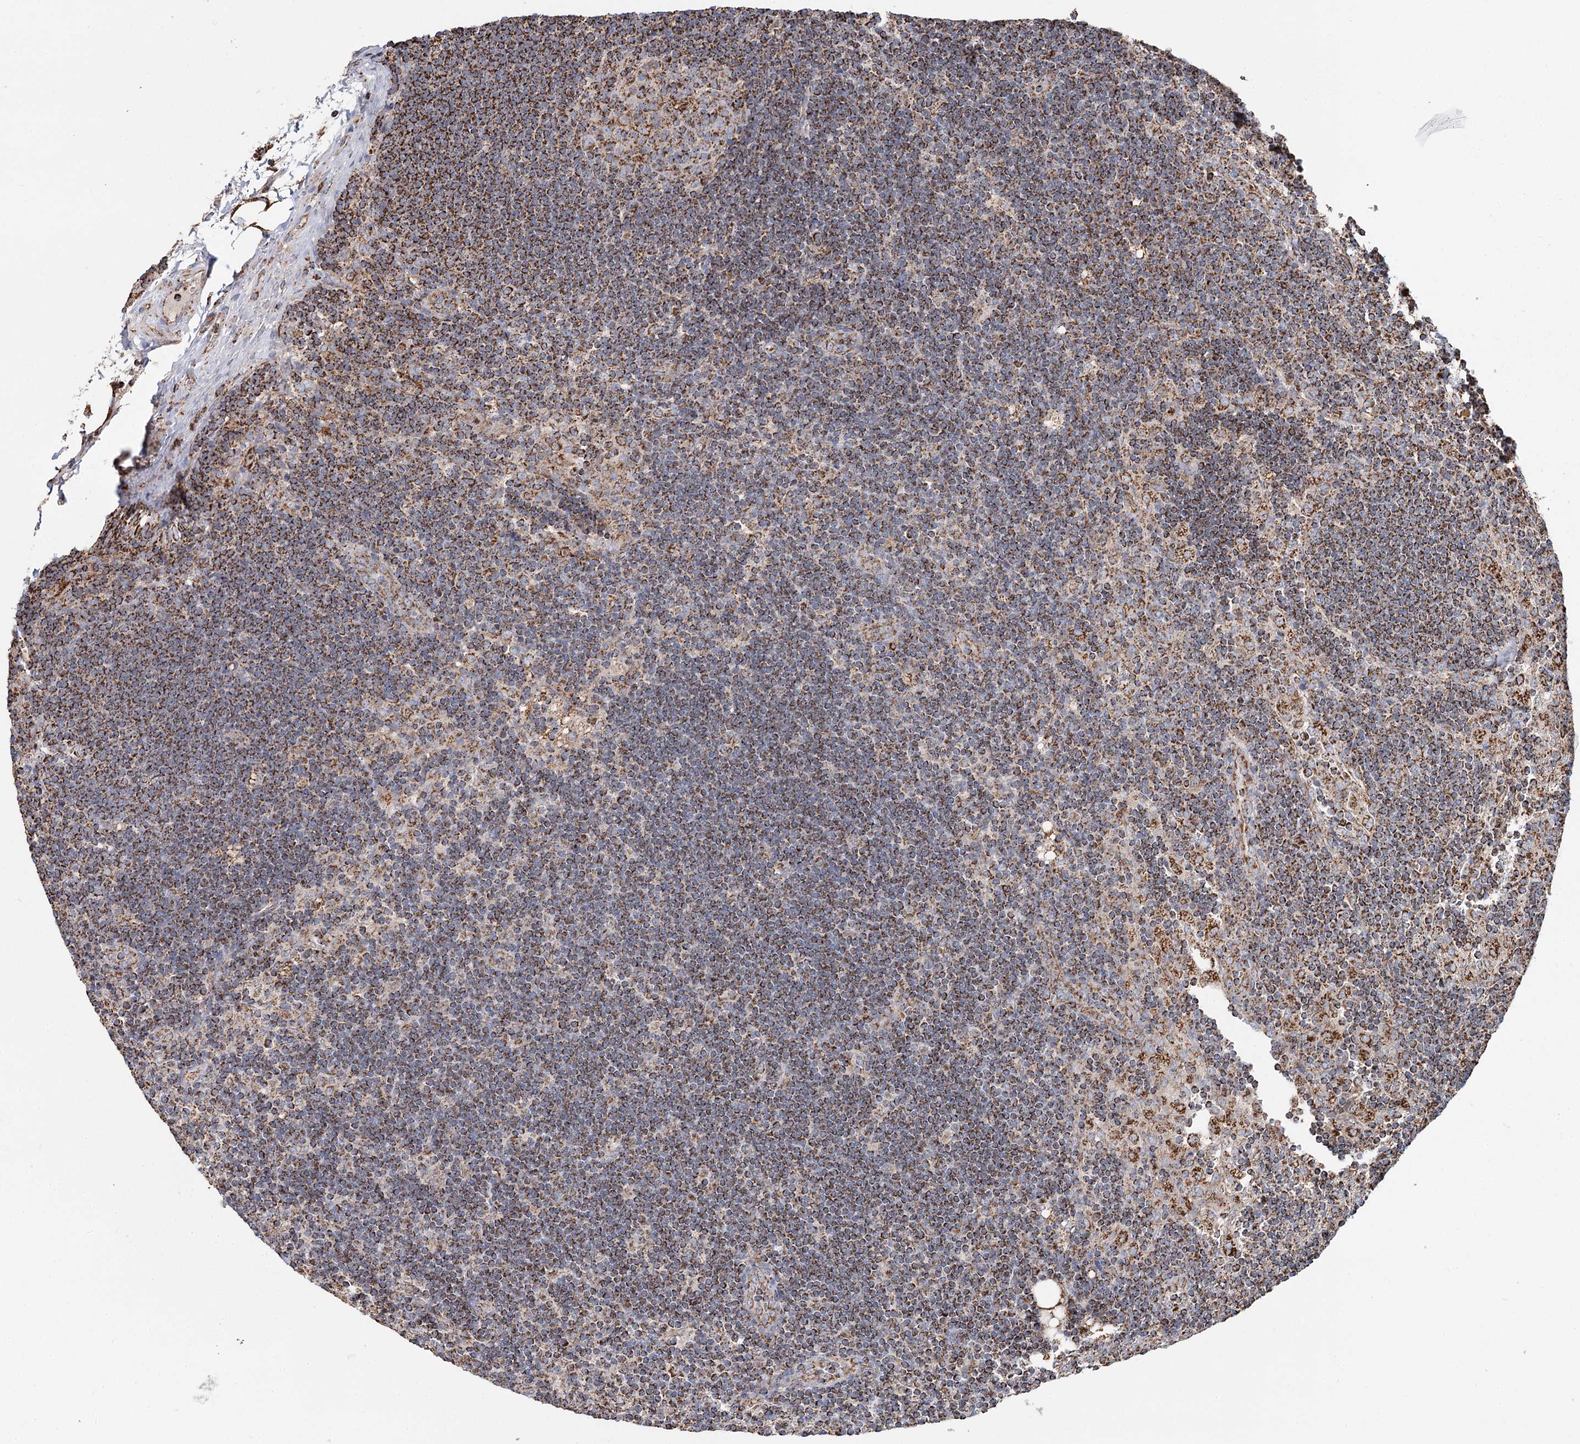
{"staining": {"intensity": "moderate", "quantity": ">75%", "location": "cytoplasmic/membranous"}, "tissue": "lymph node", "cell_type": "Germinal center cells", "image_type": "normal", "snomed": [{"axis": "morphology", "description": "Normal tissue, NOS"}, {"axis": "topography", "description": "Lymph node"}], "caption": "Human lymph node stained for a protein (brown) exhibits moderate cytoplasmic/membranous positive staining in approximately >75% of germinal center cells.", "gene": "APH1A", "patient": {"sex": "male", "age": 24}}